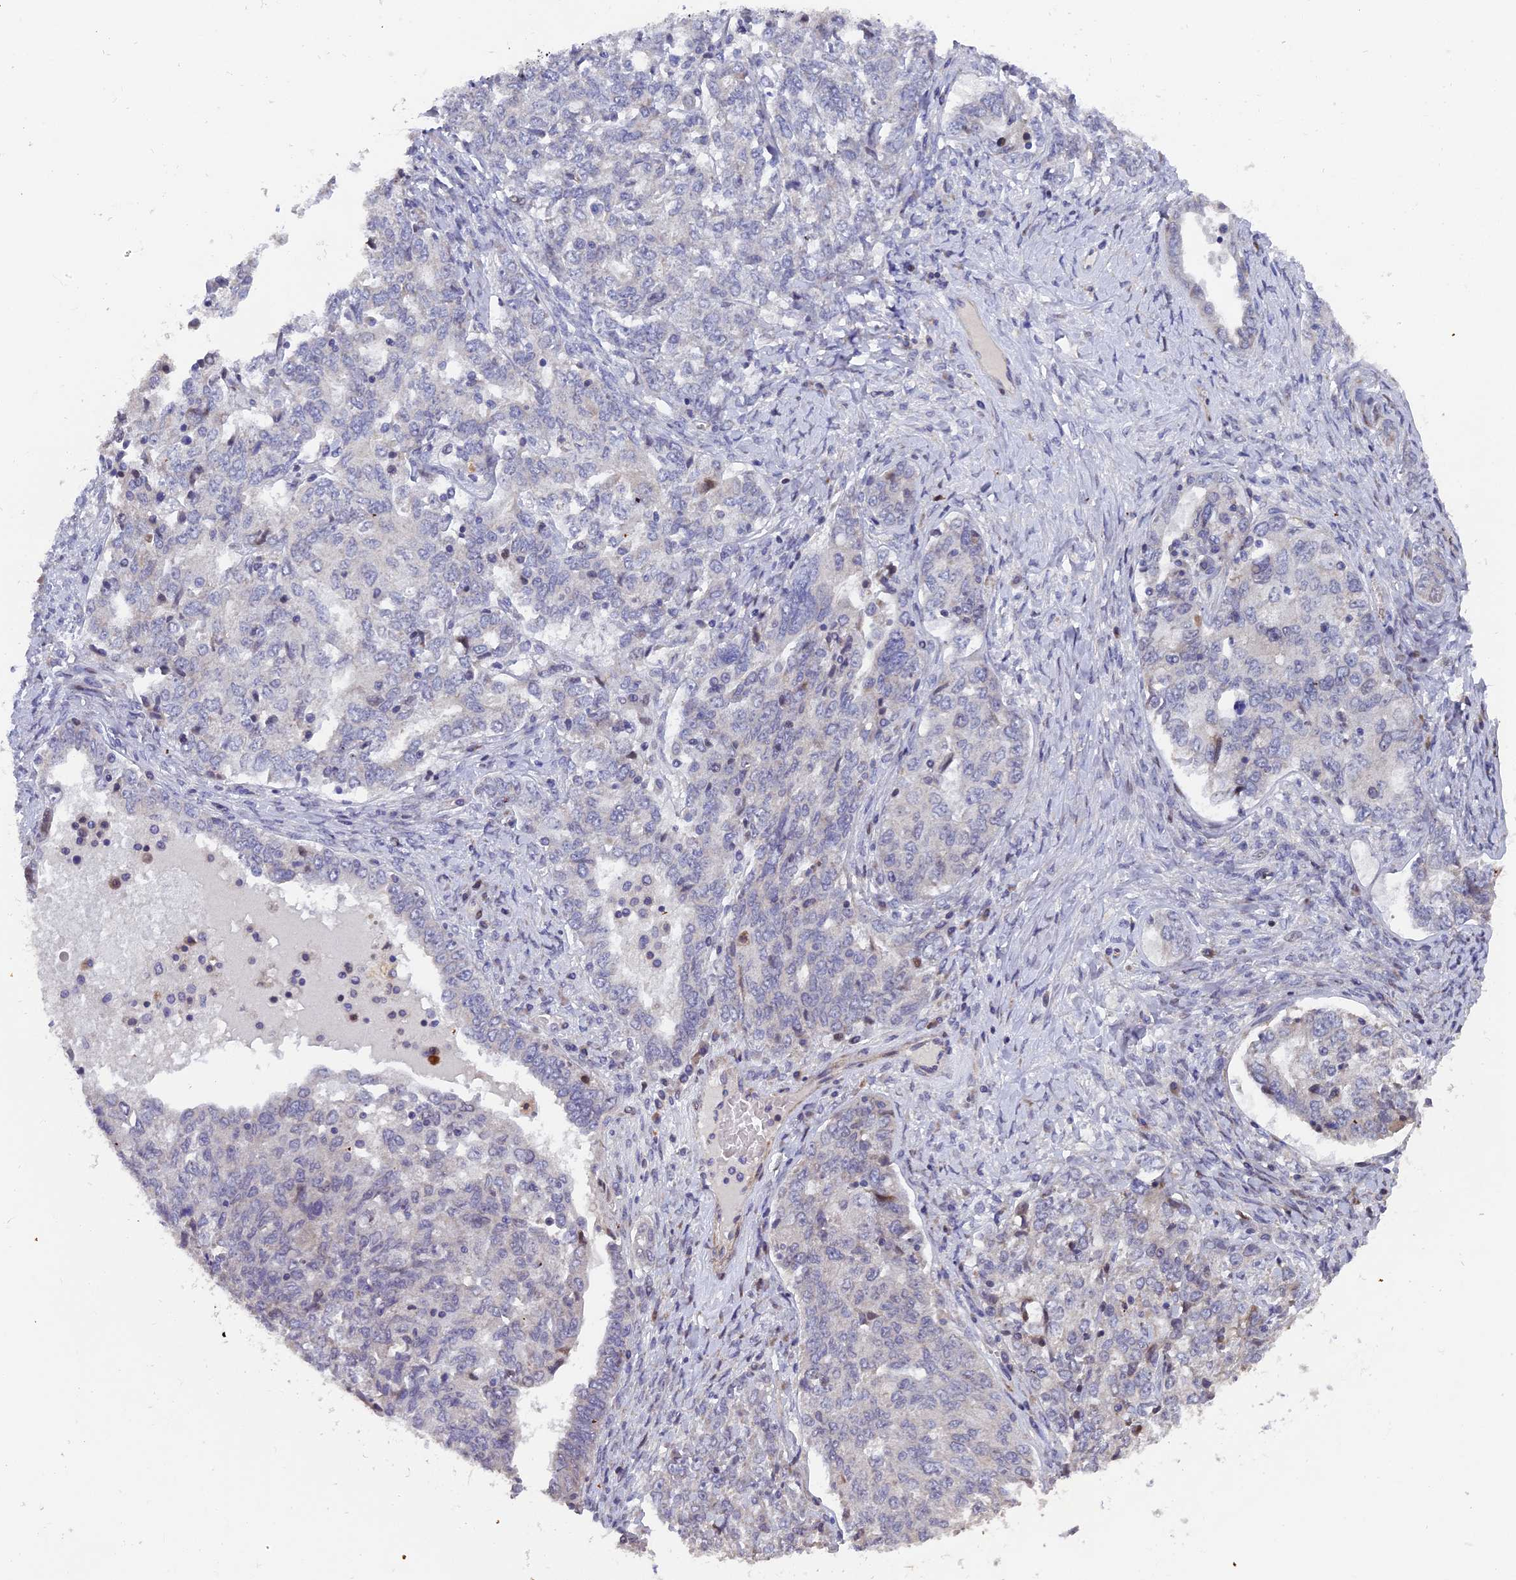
{"staining": {"intensity": "negative", "quantity": "none", "location": "none"}, "tissue": "ovarian cancer", "cell_type": "Tumor cells", "image_type": "cancer", "snomed": [{"axis": "morphology", "description": "Carcinoma, endometroid"}, {"axis": "topography", "description": "Ovary"}], "caption": "Tumor cells show no significant protein positivity in ovarian endometroid carcinoma. (DAB (3,3'-diaminobenzidine) immunohistochemistry with hematoxylin counter stain).", "gene": "RAB28", "patient": {"sex": "female", "age": 62}}